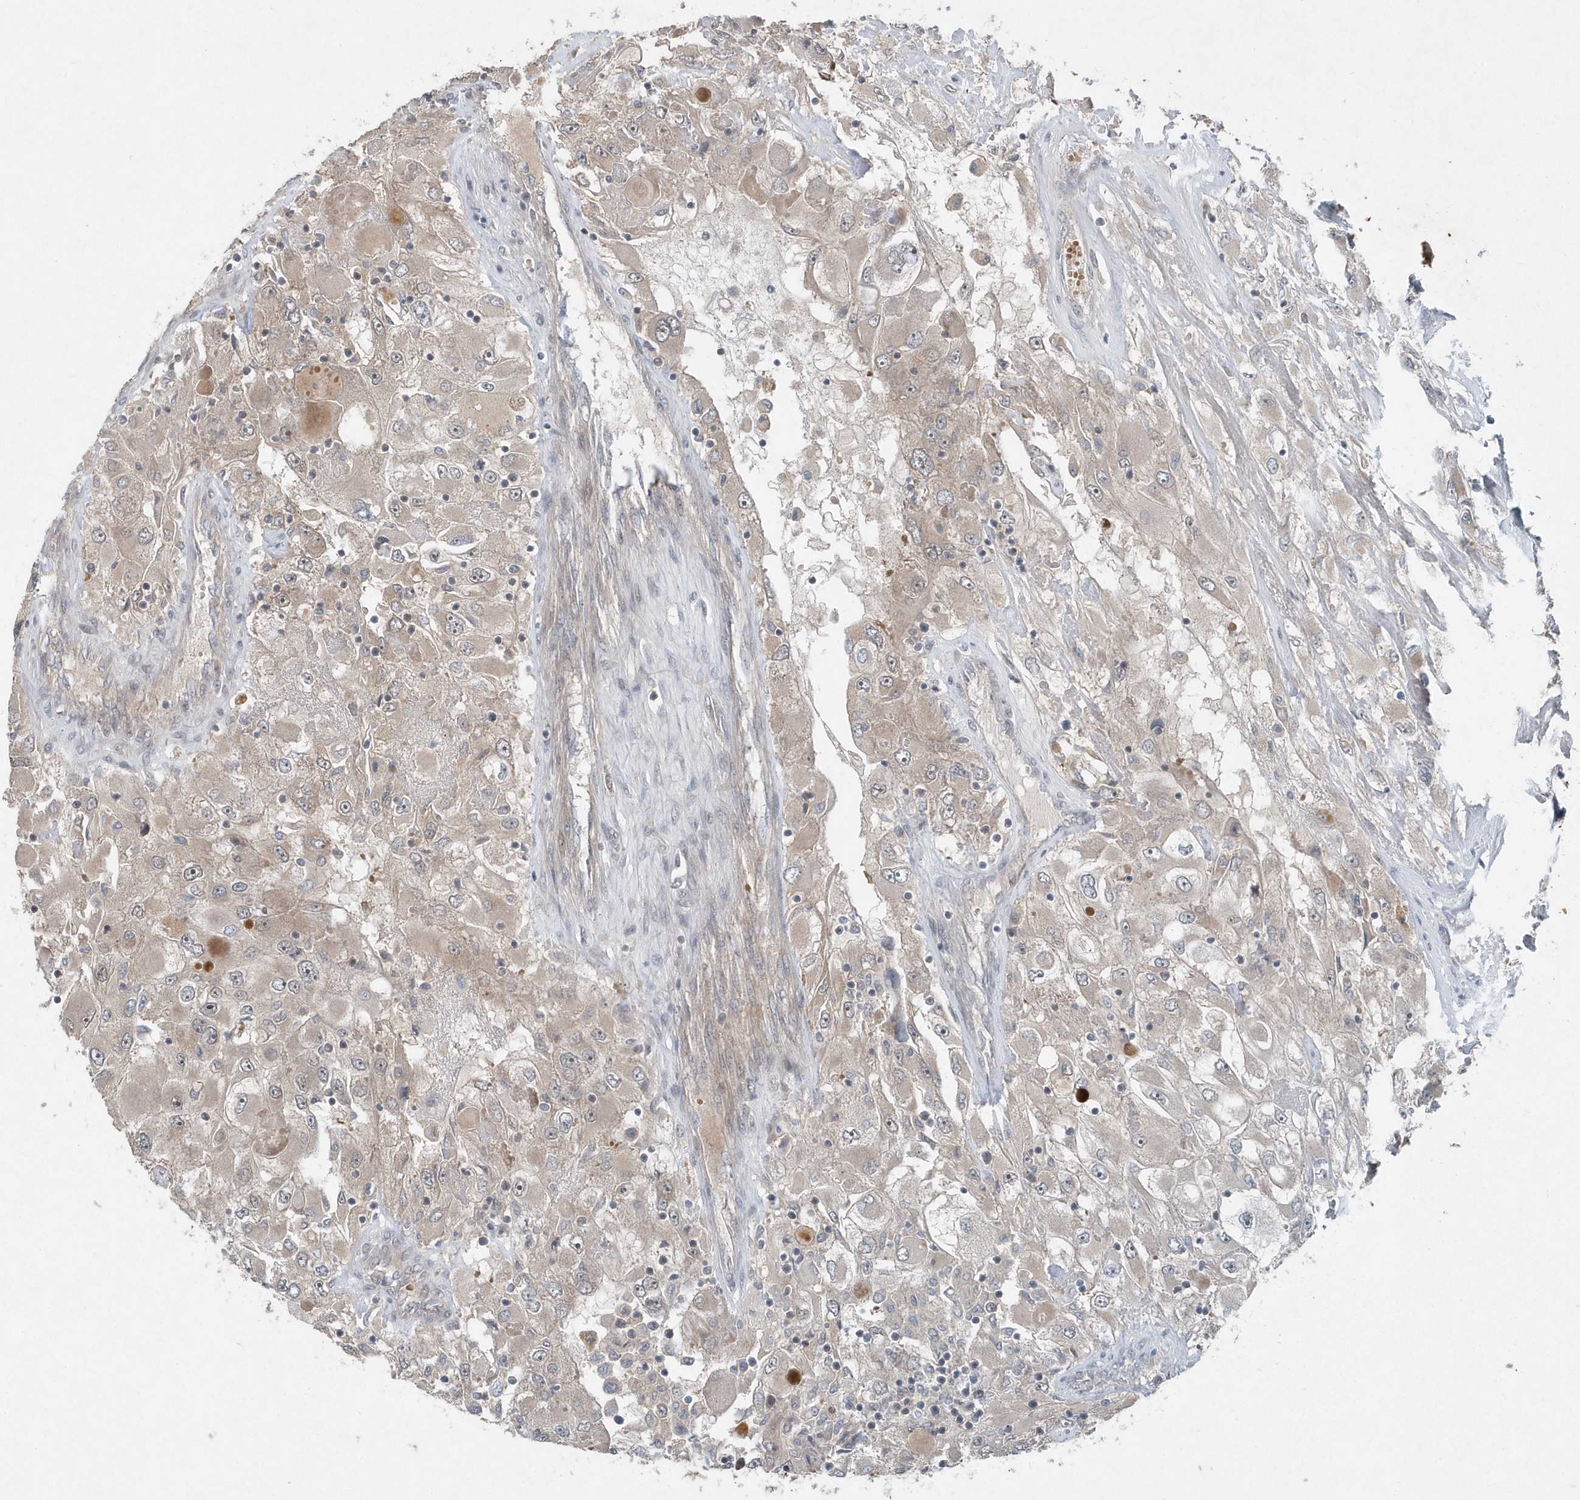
{"staining": {"intensity": "negative", "quantity": "none", "location": "none"}, "tissue": "renal cancer", "cell_type": "Tumor cells", "image_type": "cancer", "snomed": [{"axis": "morphology", "description": "Adenocarcinoma, NOS"}, {"axis": "topography", "description": "Kidney"}], "caption": "Renal cancer (adenocarcinoma) stained for a protein using immunohistochemistry demonstrates no expression tumor cells.", "gene": "QTRT2", "patient": {"sex": "female", "age": 52}}